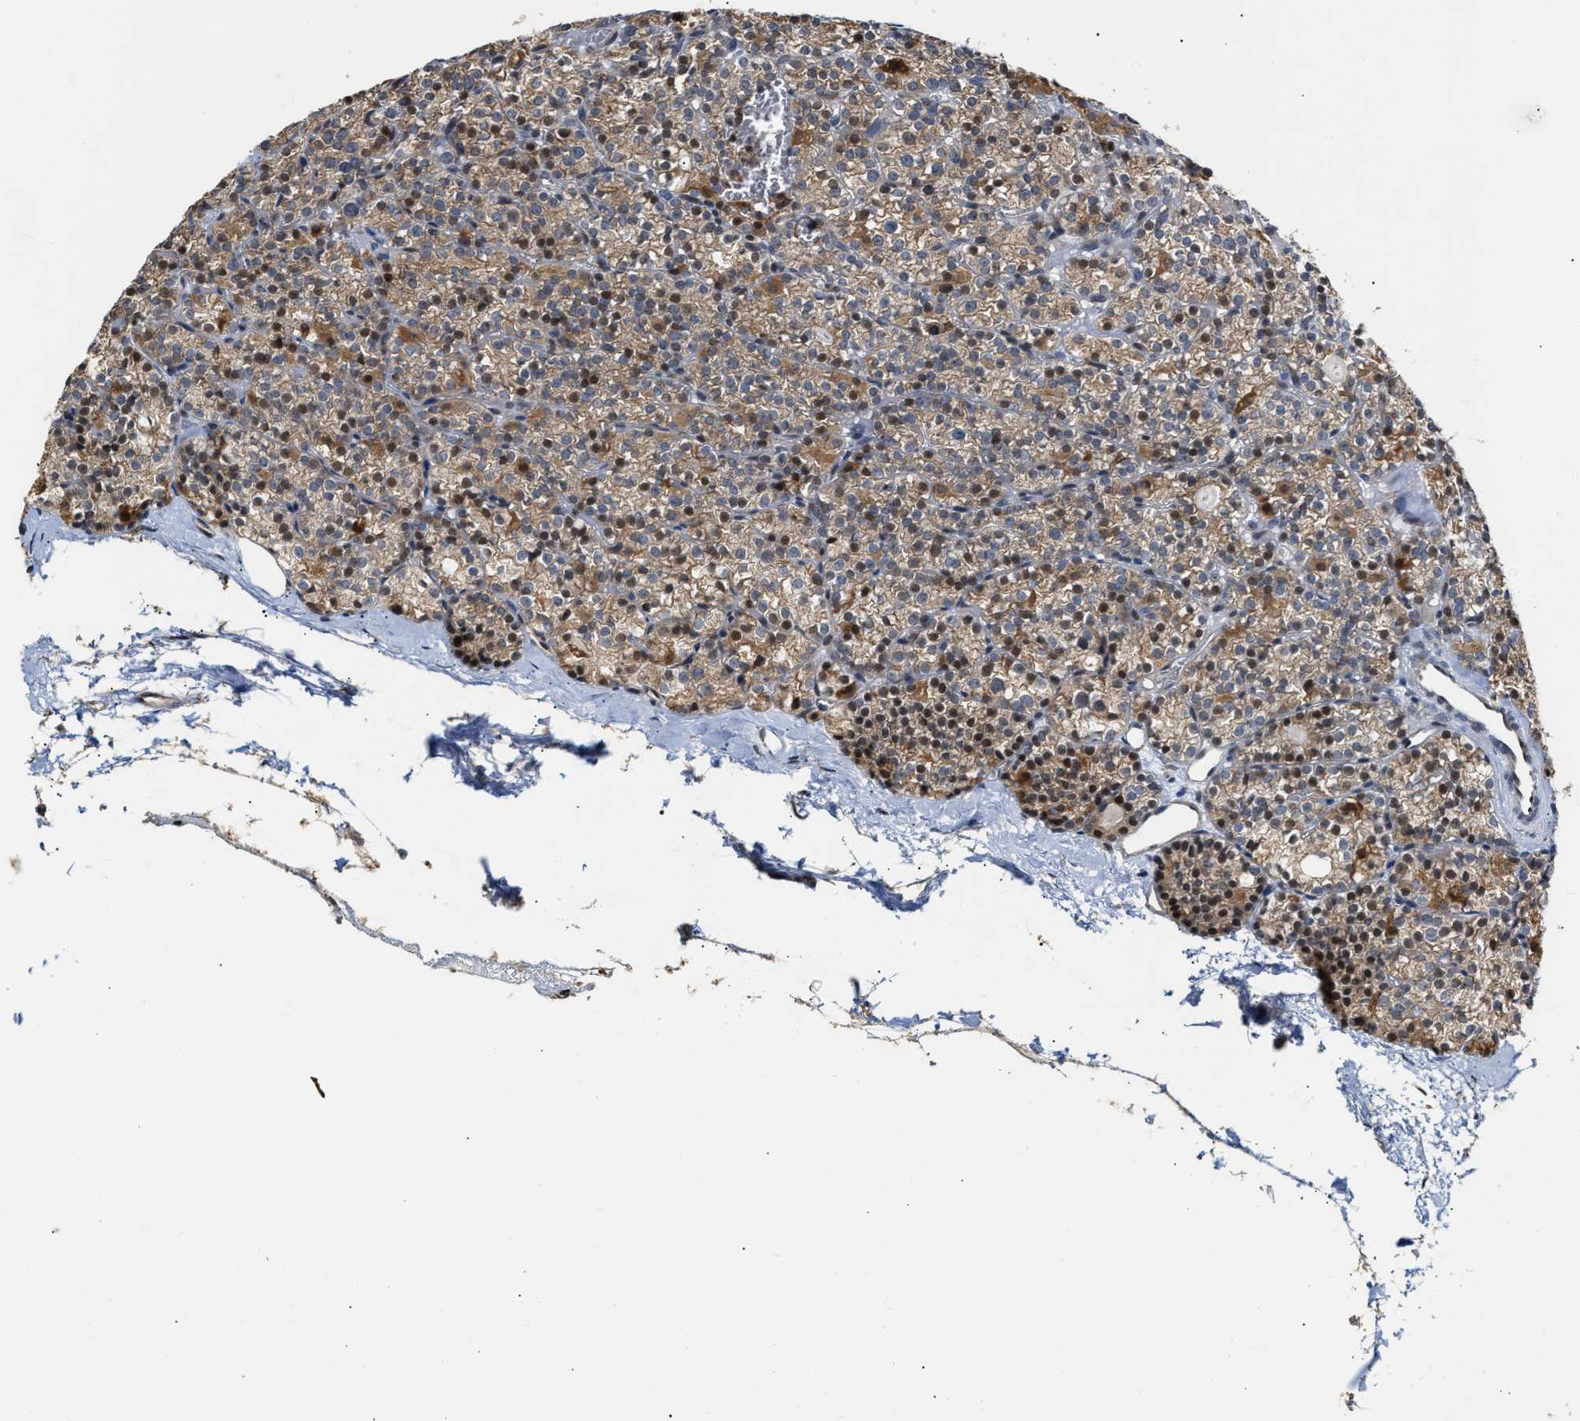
{"staining": {"intensity": "strong", "quantity": ">75%", "location": "cytoplasmic/membranous,nuclear"}, "tissue": "parathyroid gland", "cell_type": "Glandular cells", "image_type": "normal", "snomed": [{"axis": "morphology", "description": "Normal tissue, NOS"}, {"axis": "topography", "description": "Parathyroid gland"}], "caption": "Immunohistochemistry (IHC) photomicrograph of unremarkable parathyroid gland: parathyroid gland stained using immunohistochemistry (IHC) reveals high levels of strong protein expression localized specifically in the cytoplasmic/membranous,nuclear of glandular cells, appearing as a cytoplasmic/membranous,nuclear brown color.", "gene": "DEPTOR", "patient": {"sex": "female", "age": 64}}